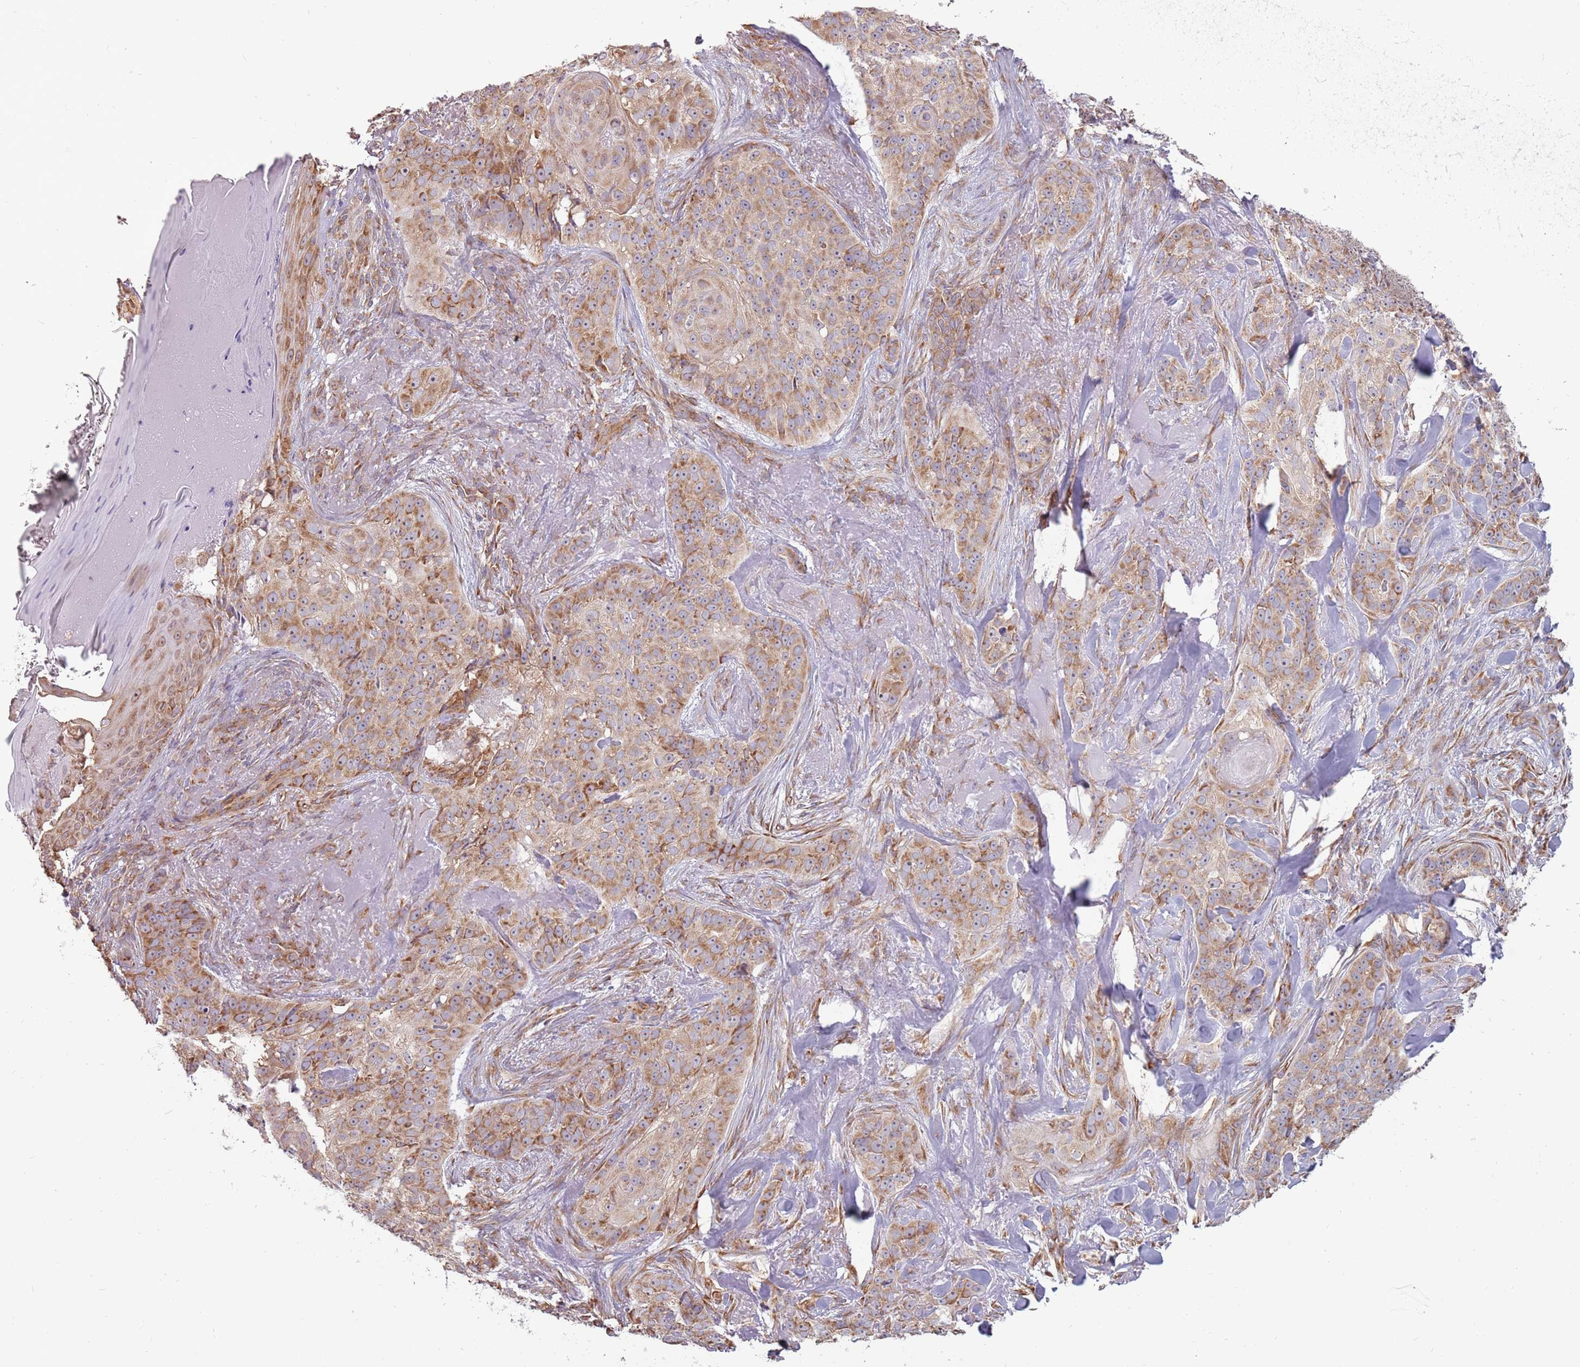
{"staining": {"intensity": "moderate", "quantity": "25%-75%", "location": "cytoplasmic/membranous,nuclear"}, "tissue": "skin cancer", "cell_type": "Tumor cells", "image_type": "cancer", "snomed": [{"axis": "morphology", "description": "Basal cell carcinoma"}, {"axis": "topography", "description": "Skin"}], "caption": "Human skin cancer (basal cell carcinoma) stained for a protein (brown) demonstrates moderate cytoplasmic/membranous and nuclear positive positivity in about 25%-75% of tumor cells.", "gene": "RPL17-C18orf32", "patient": {"sex": "female", "age": 92}}